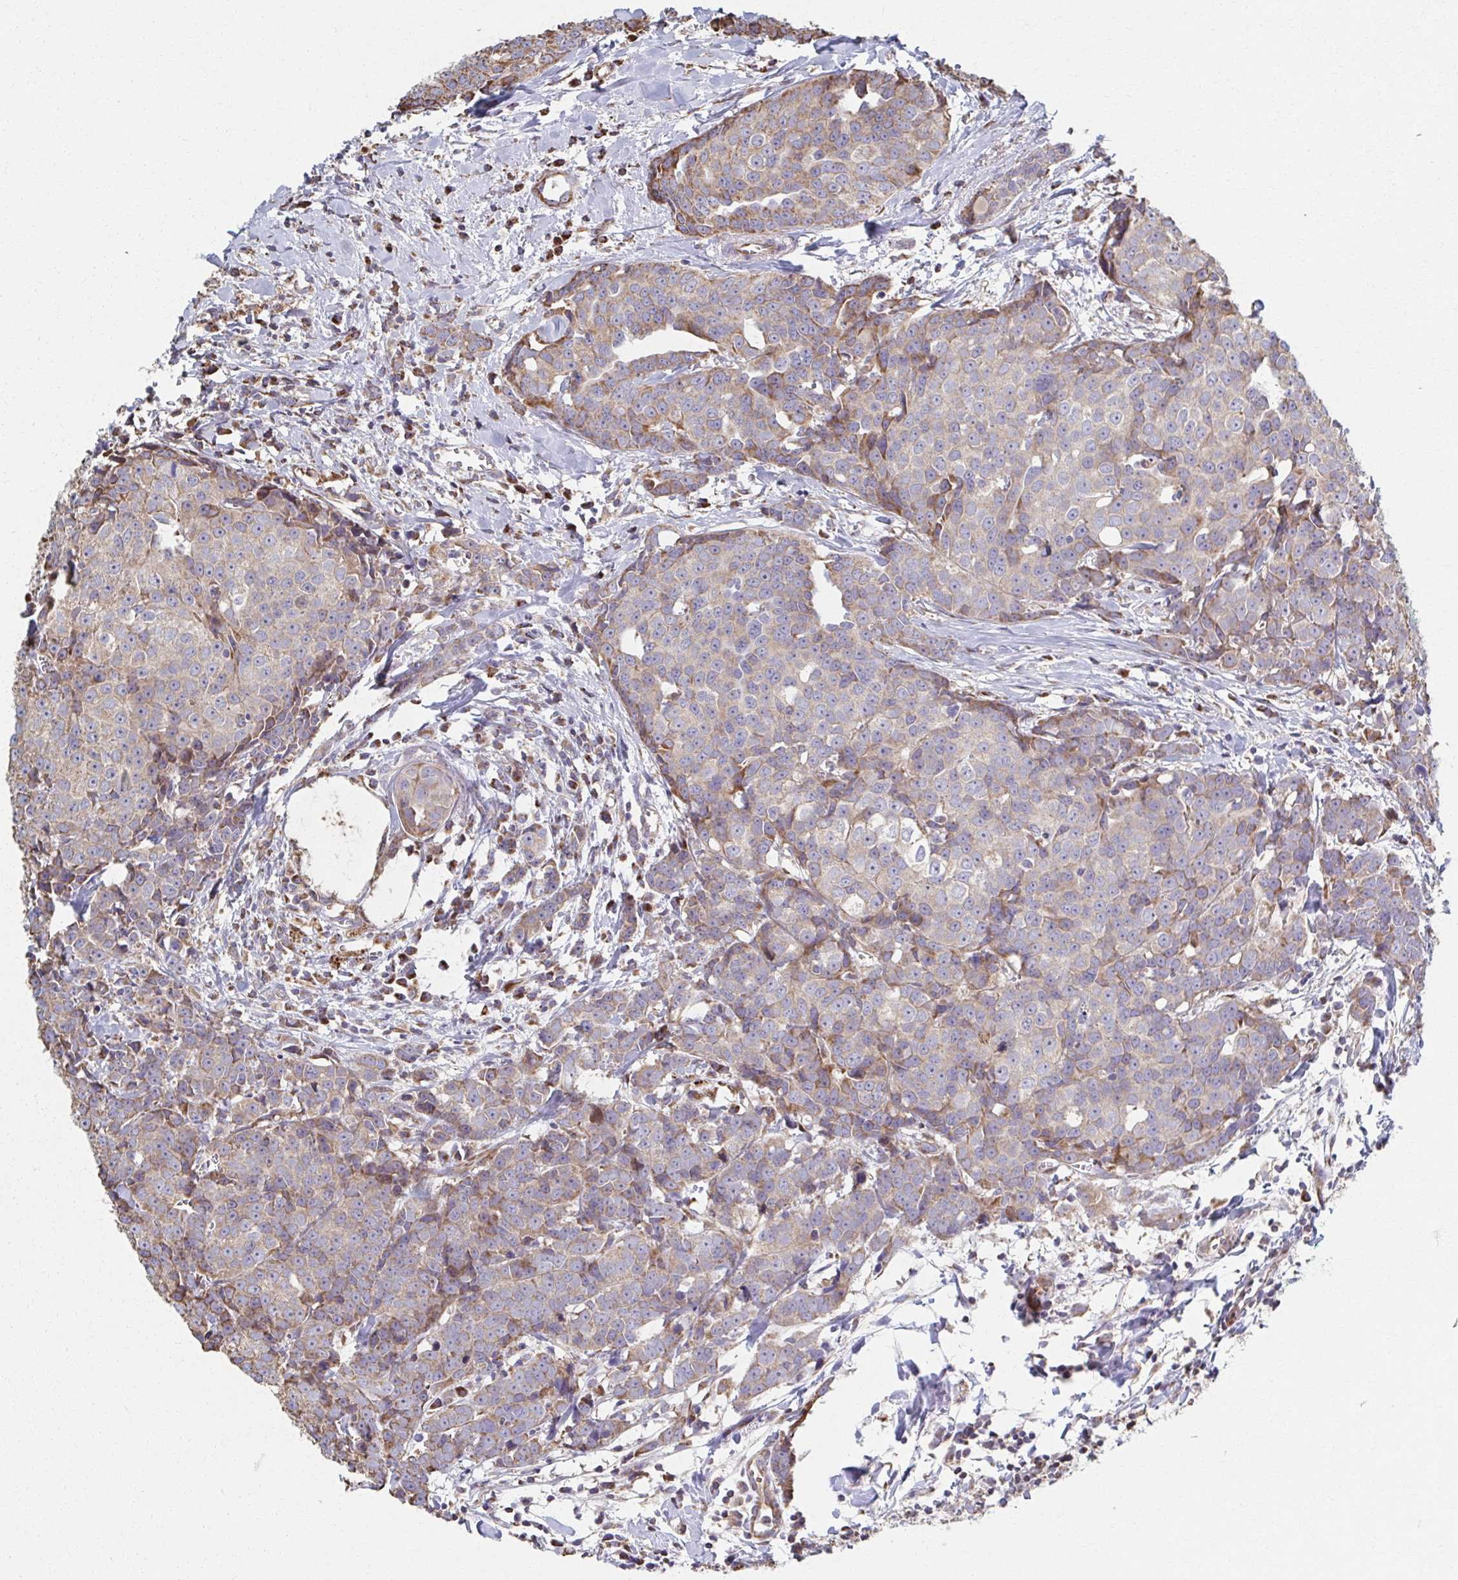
{"staining": {"intensity": "weak", "quantity": "<25%", "location": "cytoplasmic/membranous"}, "tissue": "breast cancer", "cell_type": "Tumor cells", "image_type": "cancer", "snomed": [{"axis": "morphology", "description": "Duct carcinoma"}, {"axis": "topography", "description": "Breast"}], "caption": "This is an immunohistochemistry (IHC) image of human breast intraductal carcinoma. There is no staining in tumor cells.", "gene": "SAT1", "patient": {"sex": "female", "age": 80}}